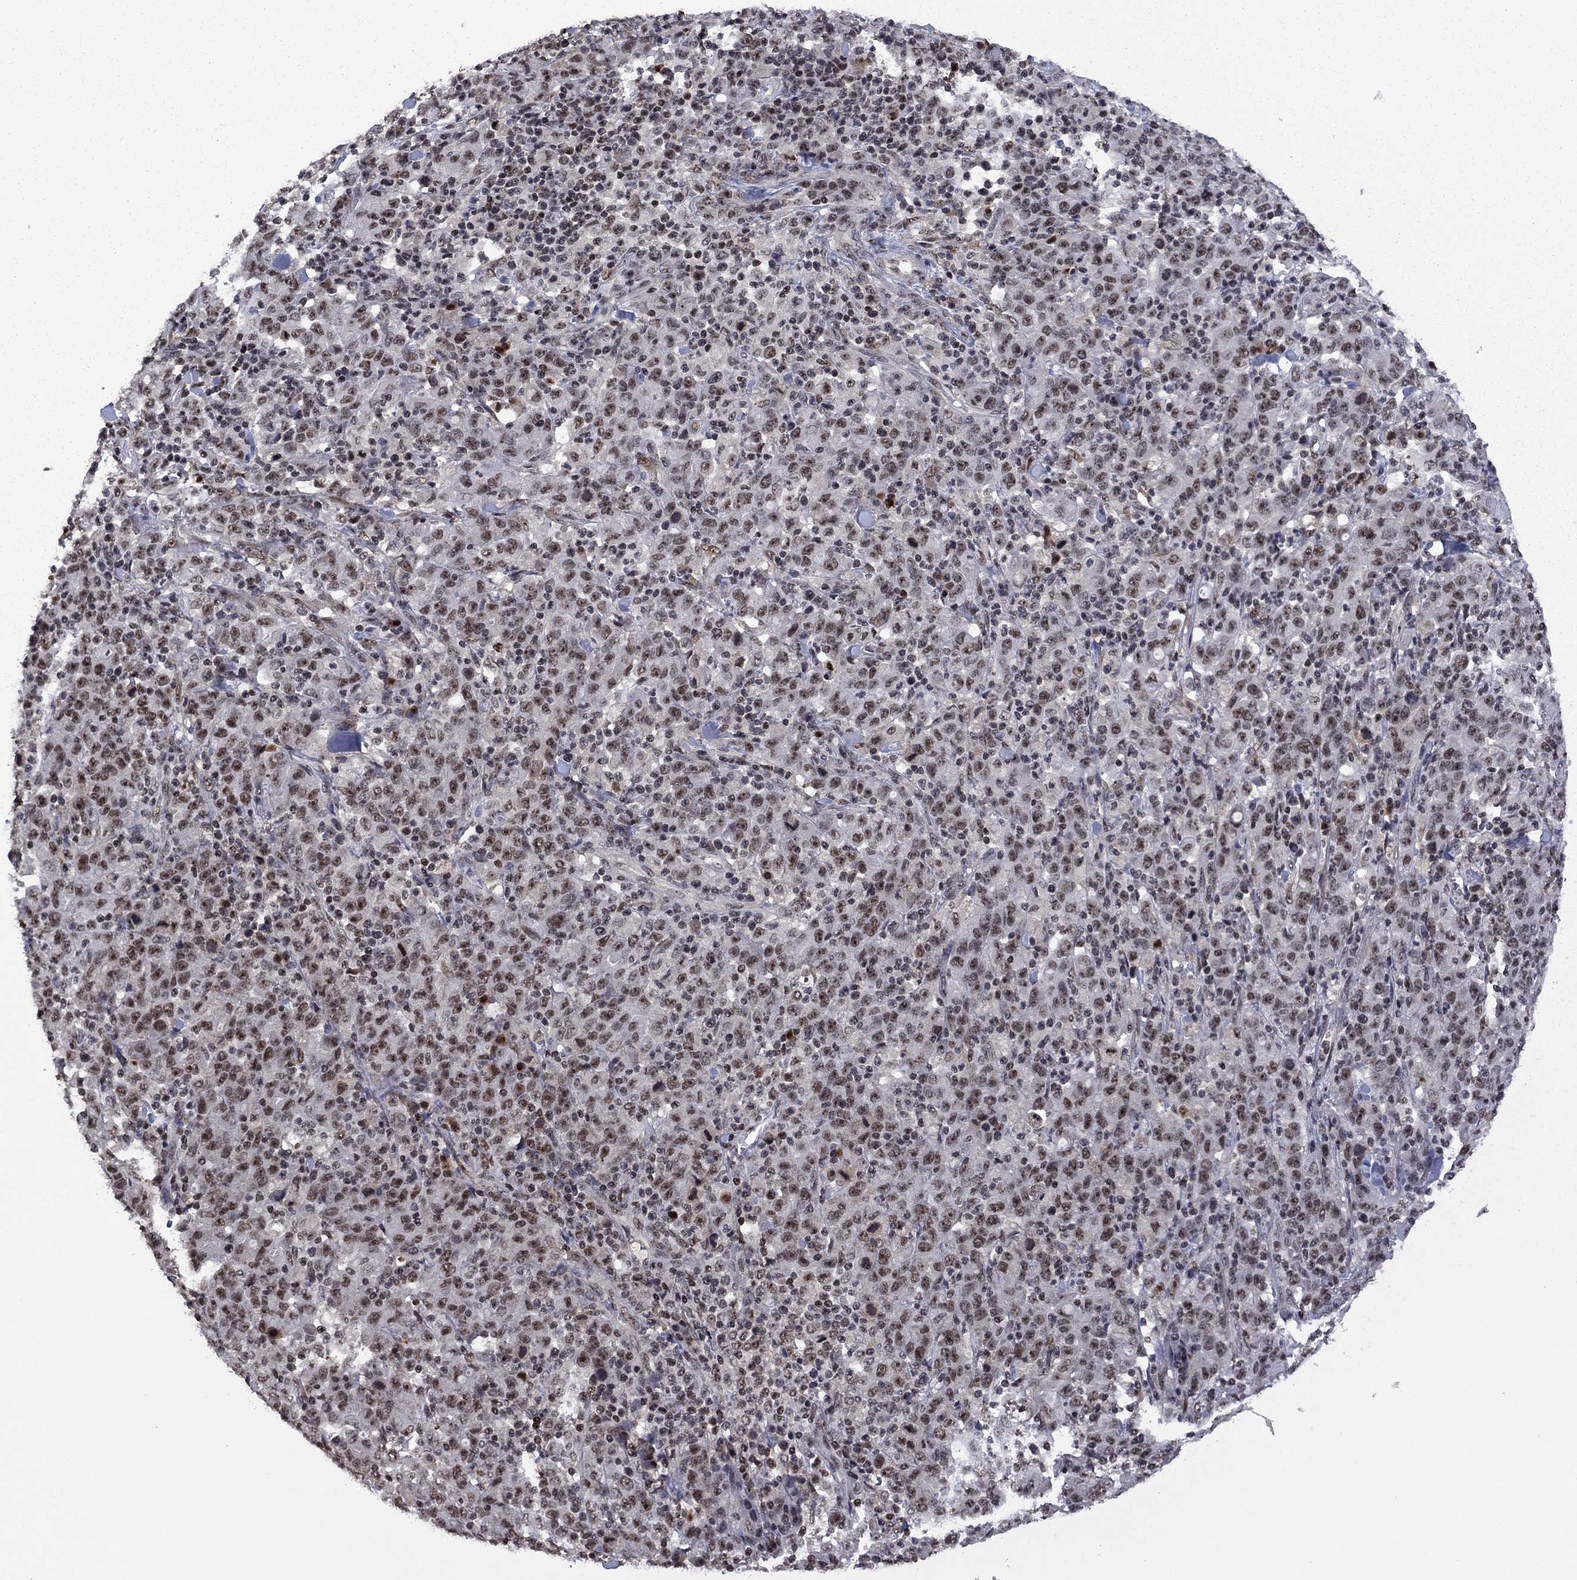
{"staining": {"intensity": "moderate", "quantity": "<25%", "location": "nuclear"}, "tissue": "stomach cancer", "cell_type": "Tumor cells", "image_type": "cancer", "snomed": [{"axis": "morphology", "description": "Adenocarcinoma, NOS"}, {"axis": "topography", "description": "Stomach, upper"}], "caption": "A low amount of moderate nuclear staining is seen in about <25% of tumor cells in stomach cancer tissue.", "gene": "FBL", "patient": {"sex": "male", "age": 69}}